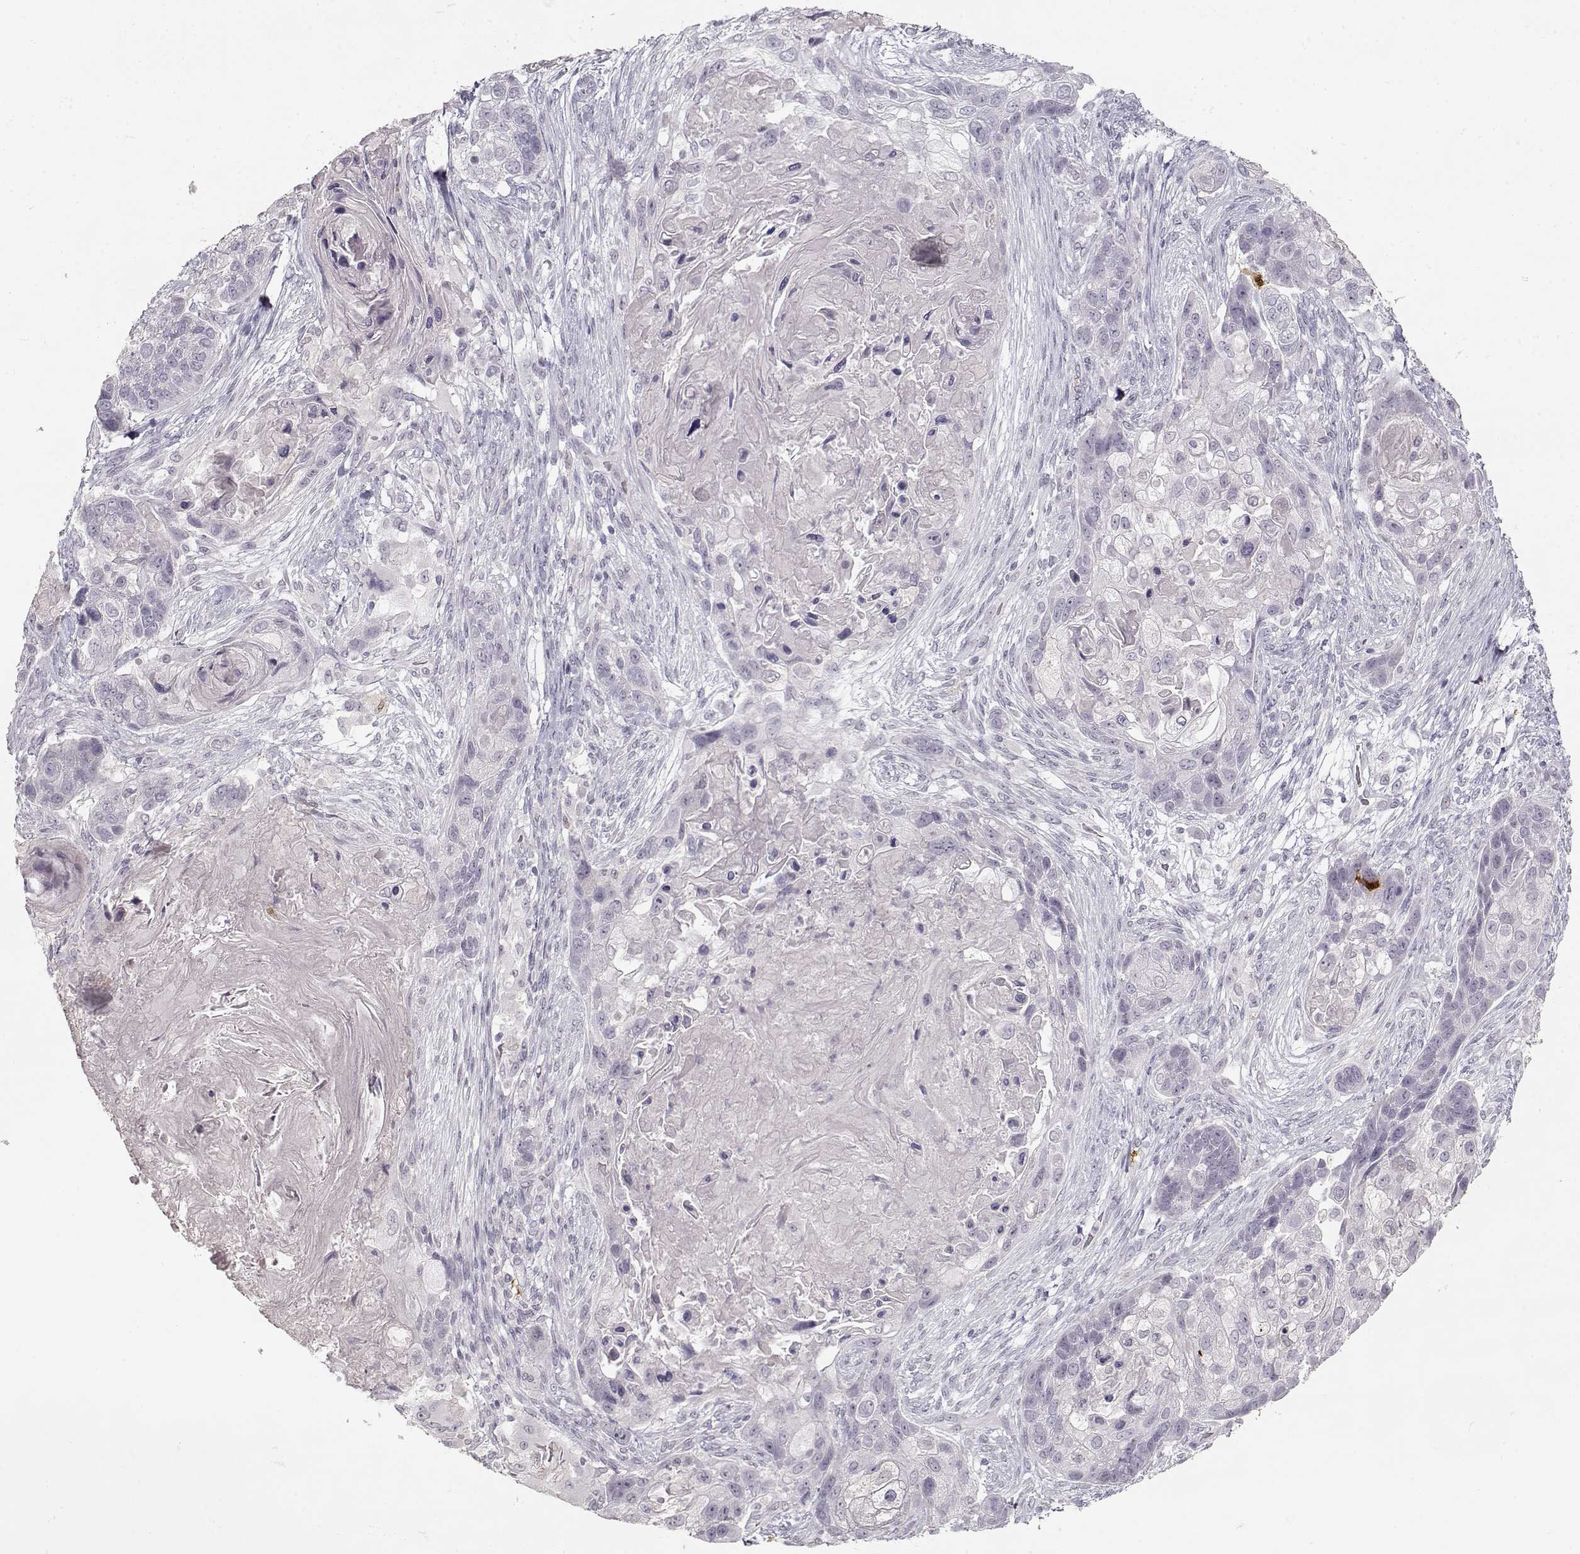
{"staining": {"intensity": "negative", "quantity": "none", "location": "none"}, "tissue": "lung cancer", "cell_type": "Tumor cells", "image_type": "cancer", "snomed": [{"axis": "morphology", "description": "Squamous cell carcinoma, NOS"}, {"axis": "topography", "description": "Lung"}], "caption": "DAB (3,3'-diaminobenzidine) immunohistochemical staining of lung squamous cell carcinoma displays no significant expression in tumor cells.", "gene": "S100B", "patient": {"sex": "male", "age": 69}}